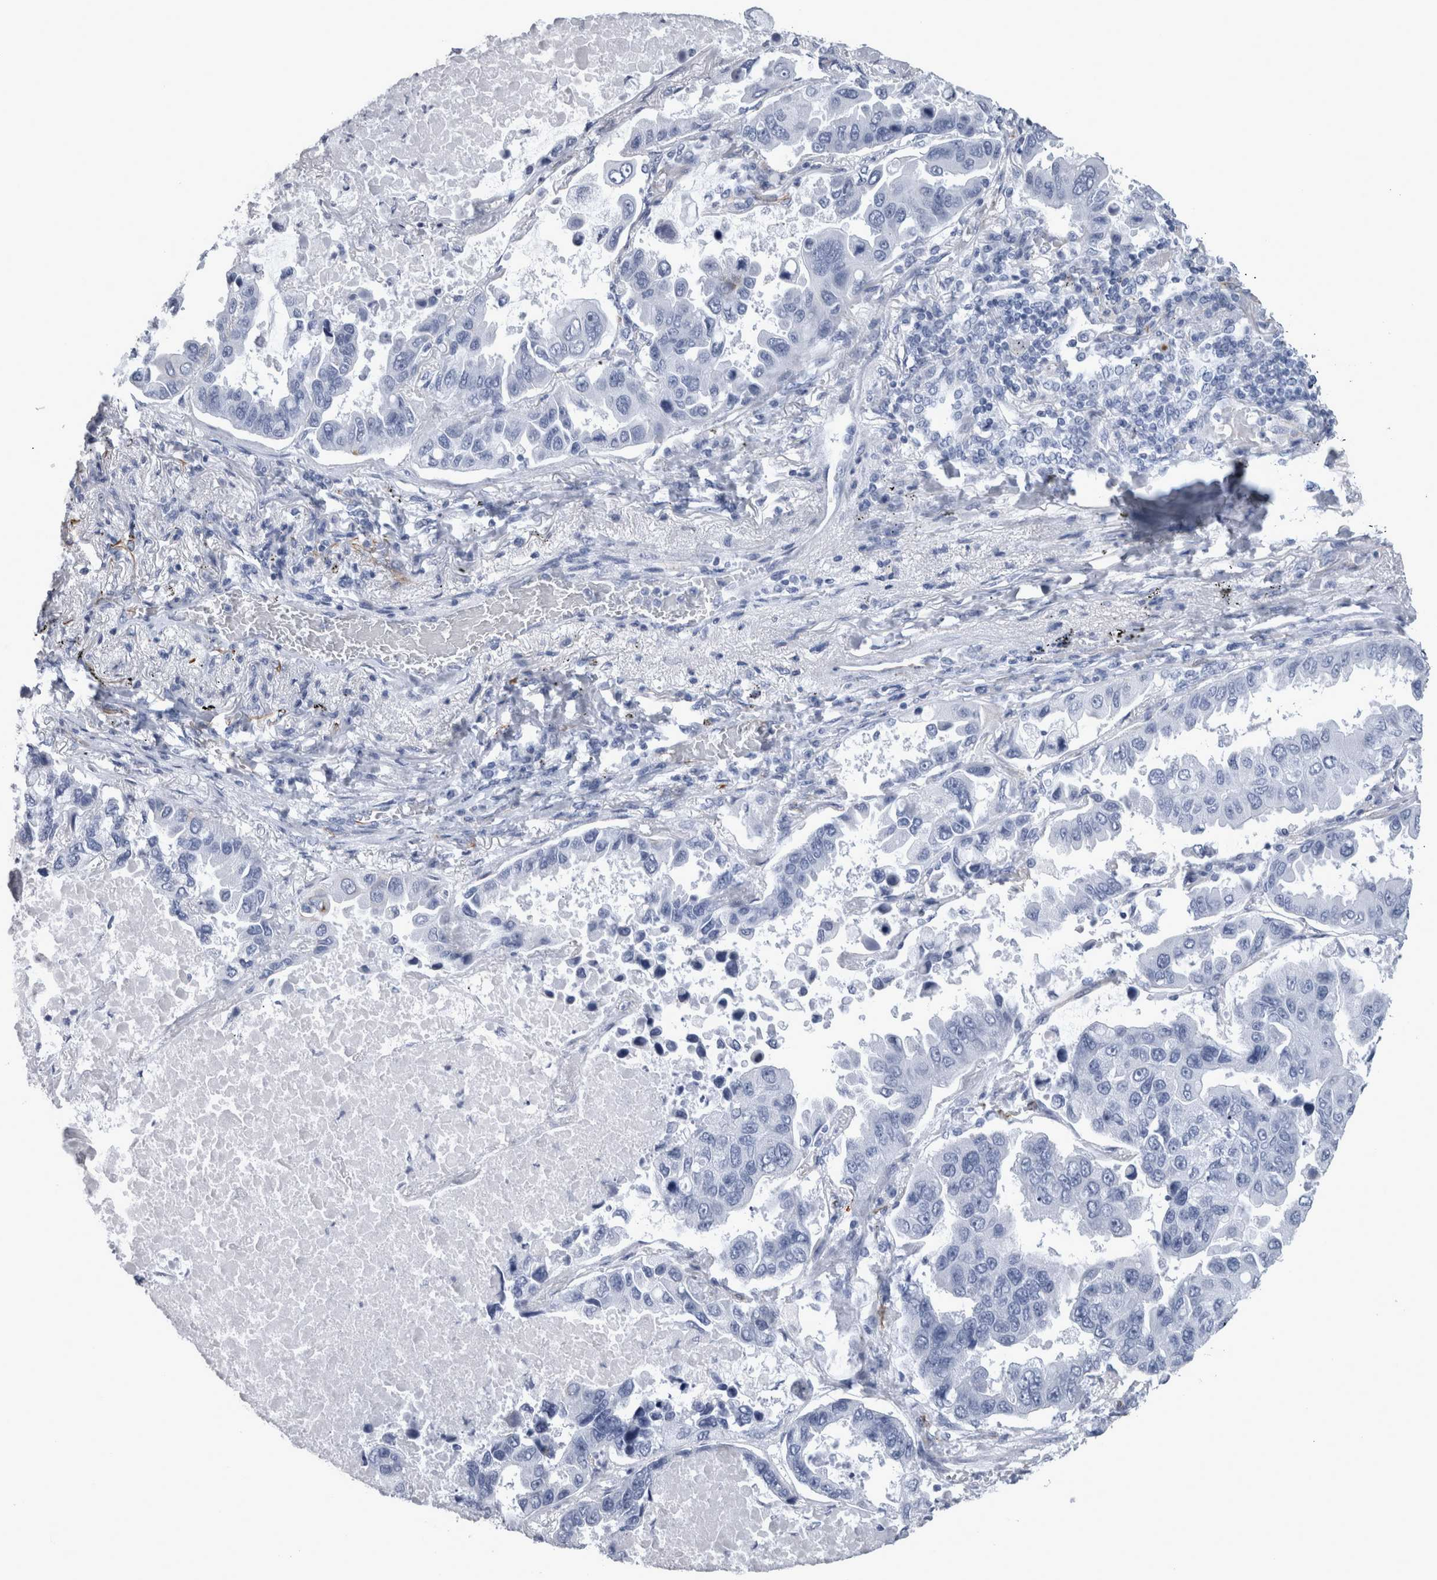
{"staining": {"intensity": "negative", "quantity": "none", "location": "none"}, "tissue": "lung cancer", "cell_type": "Tumor cells", "image_type": "cancer", "snomed": [{"axis": "morphology", "description": "Adenocarcinoma, NOS"}, {"axis": "topography", "description": "Lung"}], "caption": "High power microscopy micrograph of an IHC micrograph of lung cancer (adenocarcinoma), revealing no significant expression in tumor cells.", "gene": "VWDE", "patient": {"sex": "male", "age": 64}}